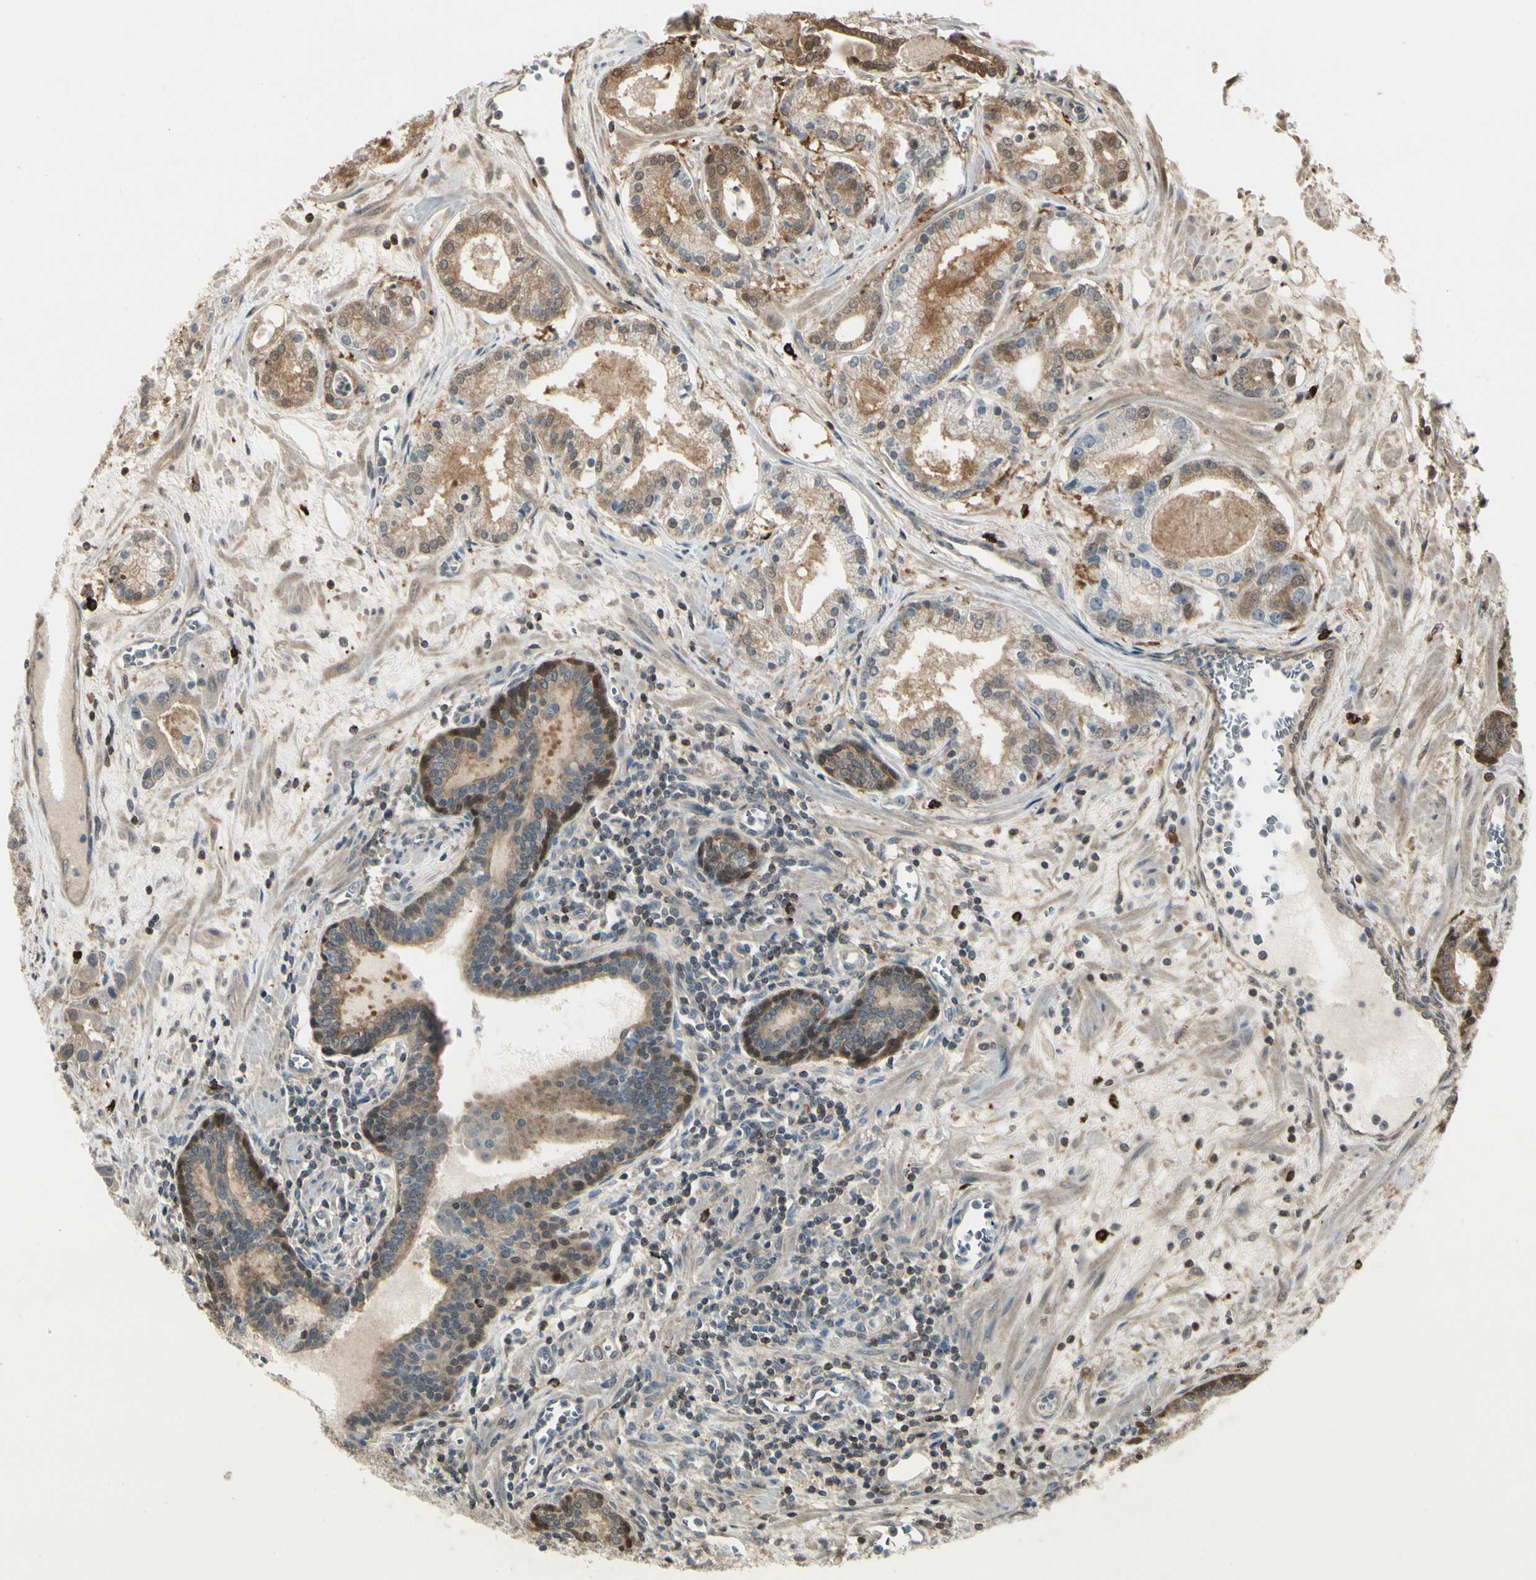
{"staining": {"intensity": "moderate", "quantity": ">75%", "location": "cytoplasmic/membranous"}, "tissue": "prostate cancer", "cell_type": "Tumor cells", "image_type": "cancer", "snomed": [{"axis": "morphology", "description": "Adenocarcinoma, Low grade"}, {"axis": "topography", "description": "Prostate"}], "caption": "The image exhibits staining of prostate cancer, revealing moderate cytoplasmic/membranous protein expression (brown color) within tumor cells.", "gene": "EVC", "patient": {"sex": "male", "age": 59}}